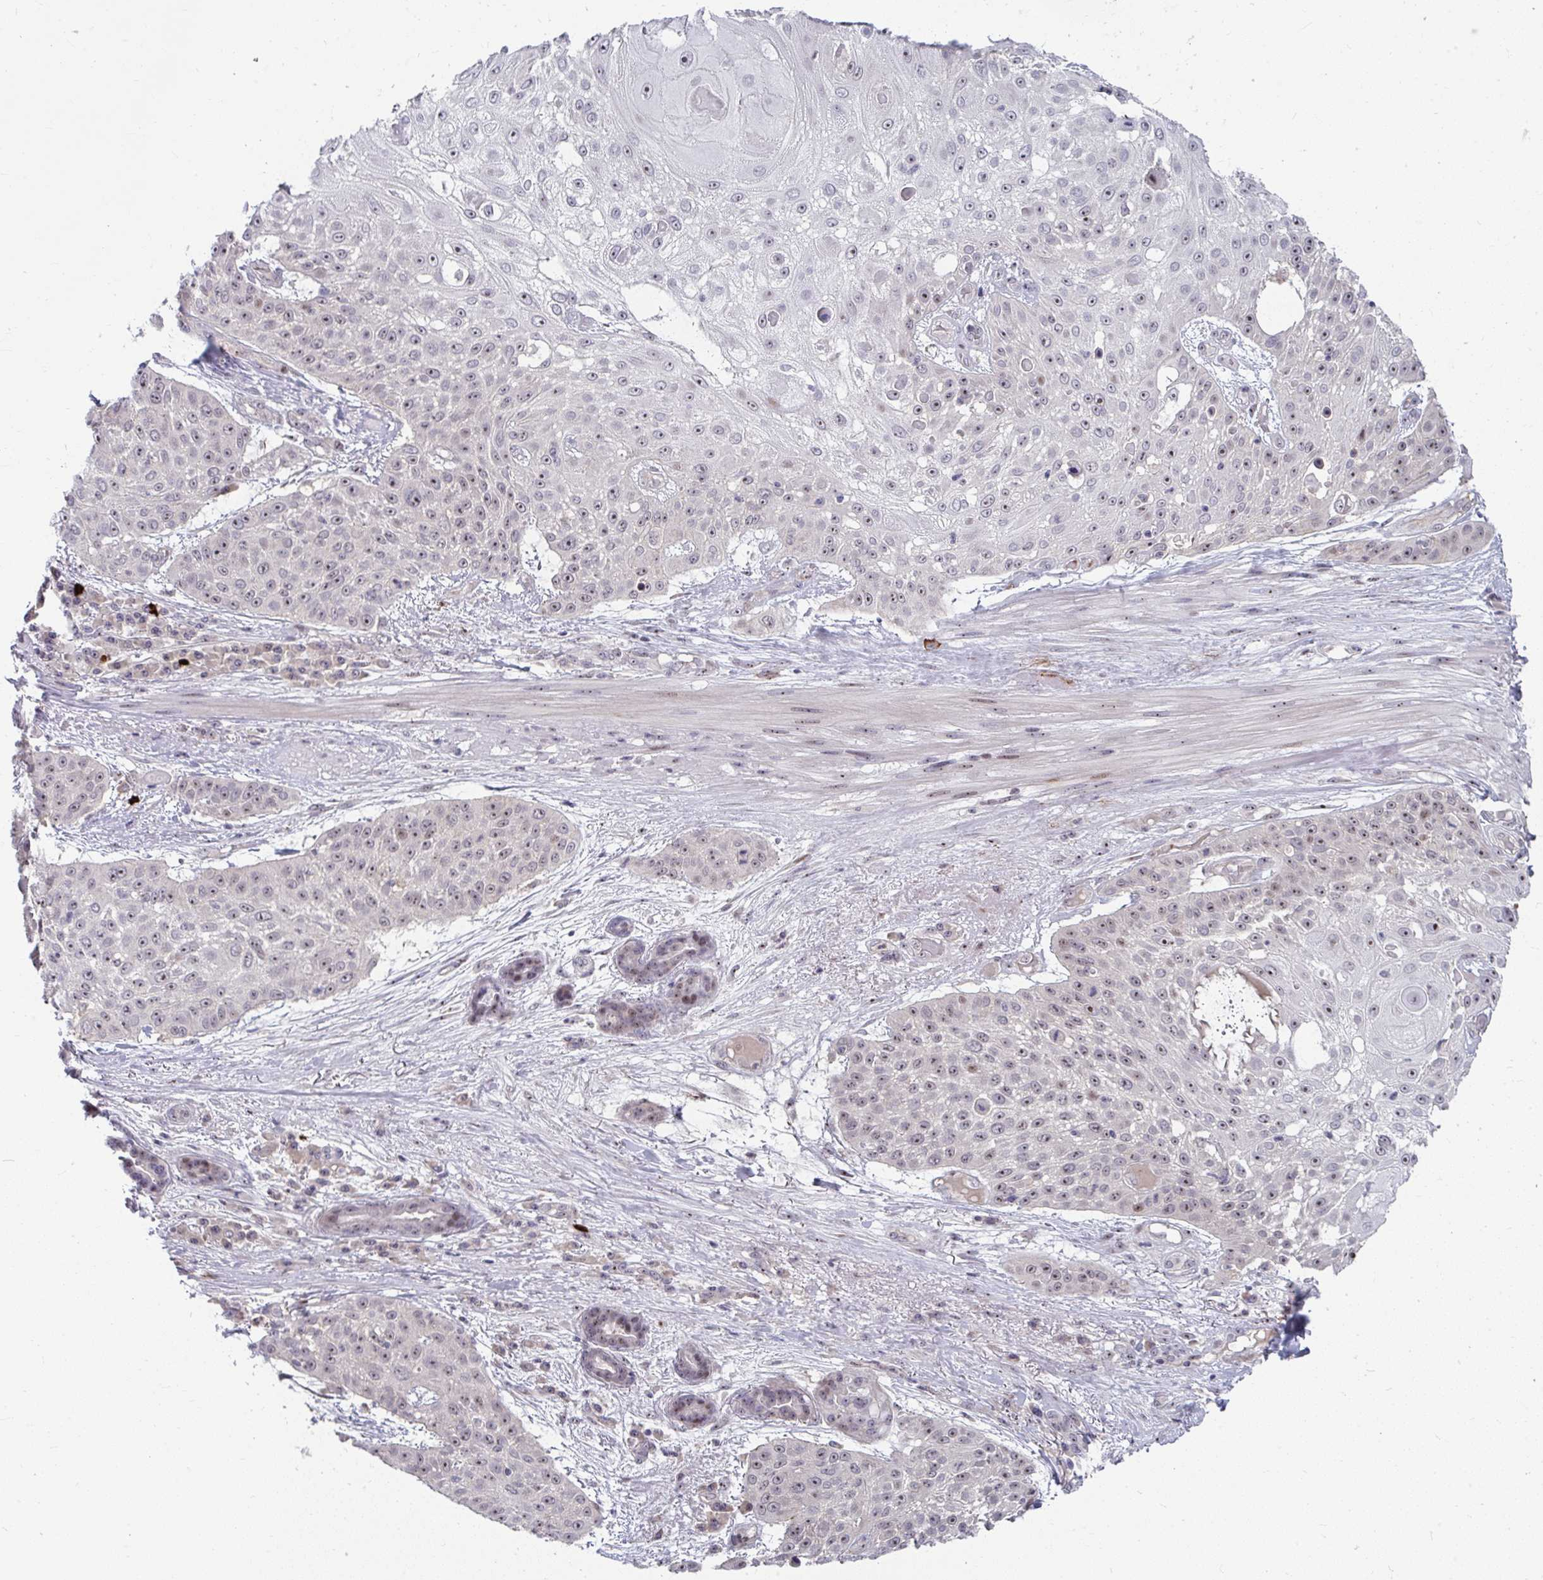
{"staining": {"intensity": "moderate", "quantity": ">75%", "location": "nuclear"}, "tissue": "skin cancer", "cell_type": "Tumor cells", "image_type": "cancer", "snomed": [{"axis": "morphology", "description": "Squamous cell carcinoma, NOS"}, {"axis": "topography", "description": "Skin"}], "caption": "IHC micrograph of neoplastic tissue: human skin cancer (squamous cell carcinoma) stained using immunohistochemistry demonstrates medium levels of moderate protein expression localized specifically in the nuclear of tumor cells, appearing as a nuclear brown color.", "gene": "MUS81", "patient": {"sex": "female", "age": 86}}